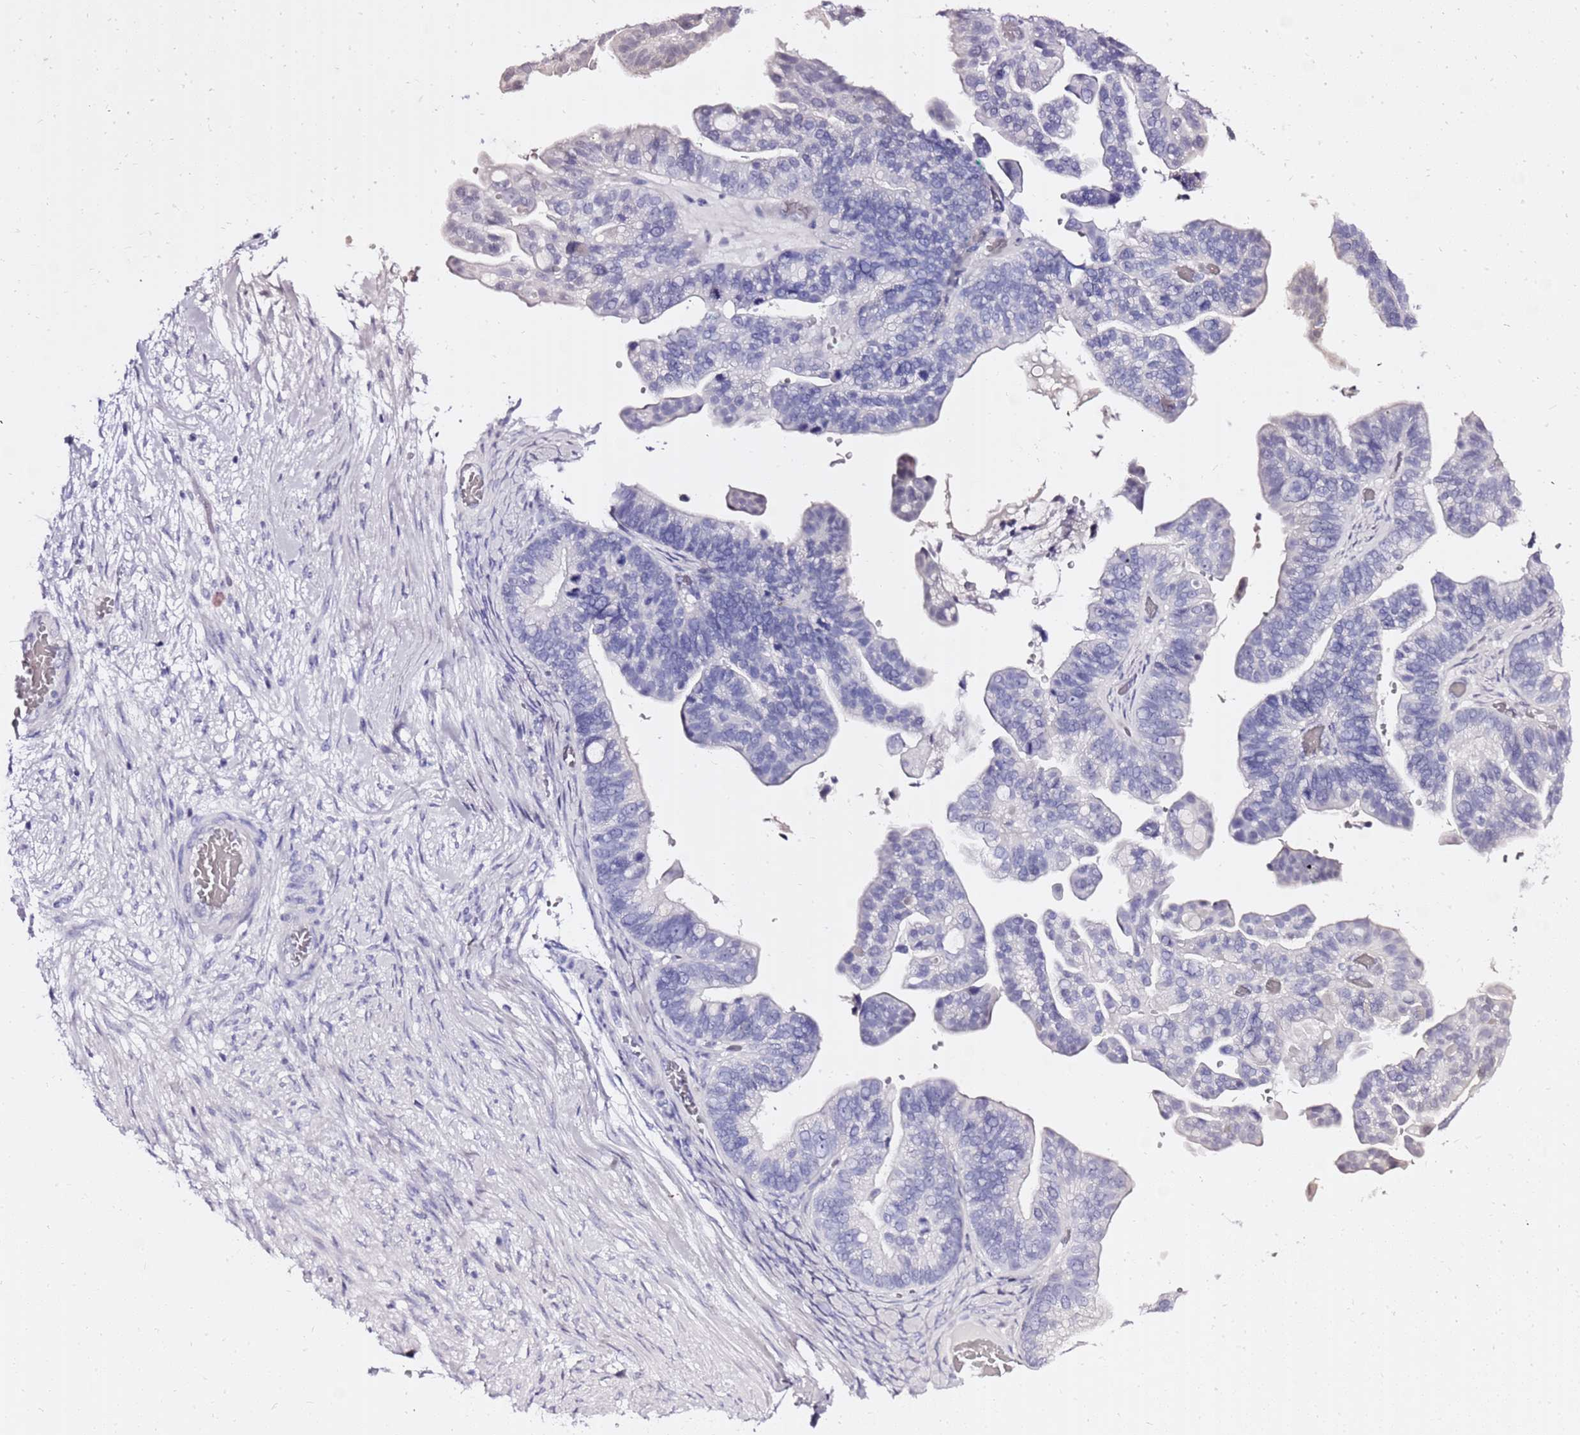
{"staining": {"intensity": "negative", "quantity": "none", "location": "none"}, "tissue": "ovarian cancer", "cell_type": "Tumor cells", "image_type": "cancer", "snomed": [{"axis": "morphology", "description": "Cystadenocarcinoma, serous, NOS"}, {"axis": "topography", "description": "Ovary"}], "caption": "IHC of human ovarian serous cystadenocarcinoma shows no positivity in tumor cells.", "gene": "LIPF", "patient": {"sex": "female", "age": 56}}